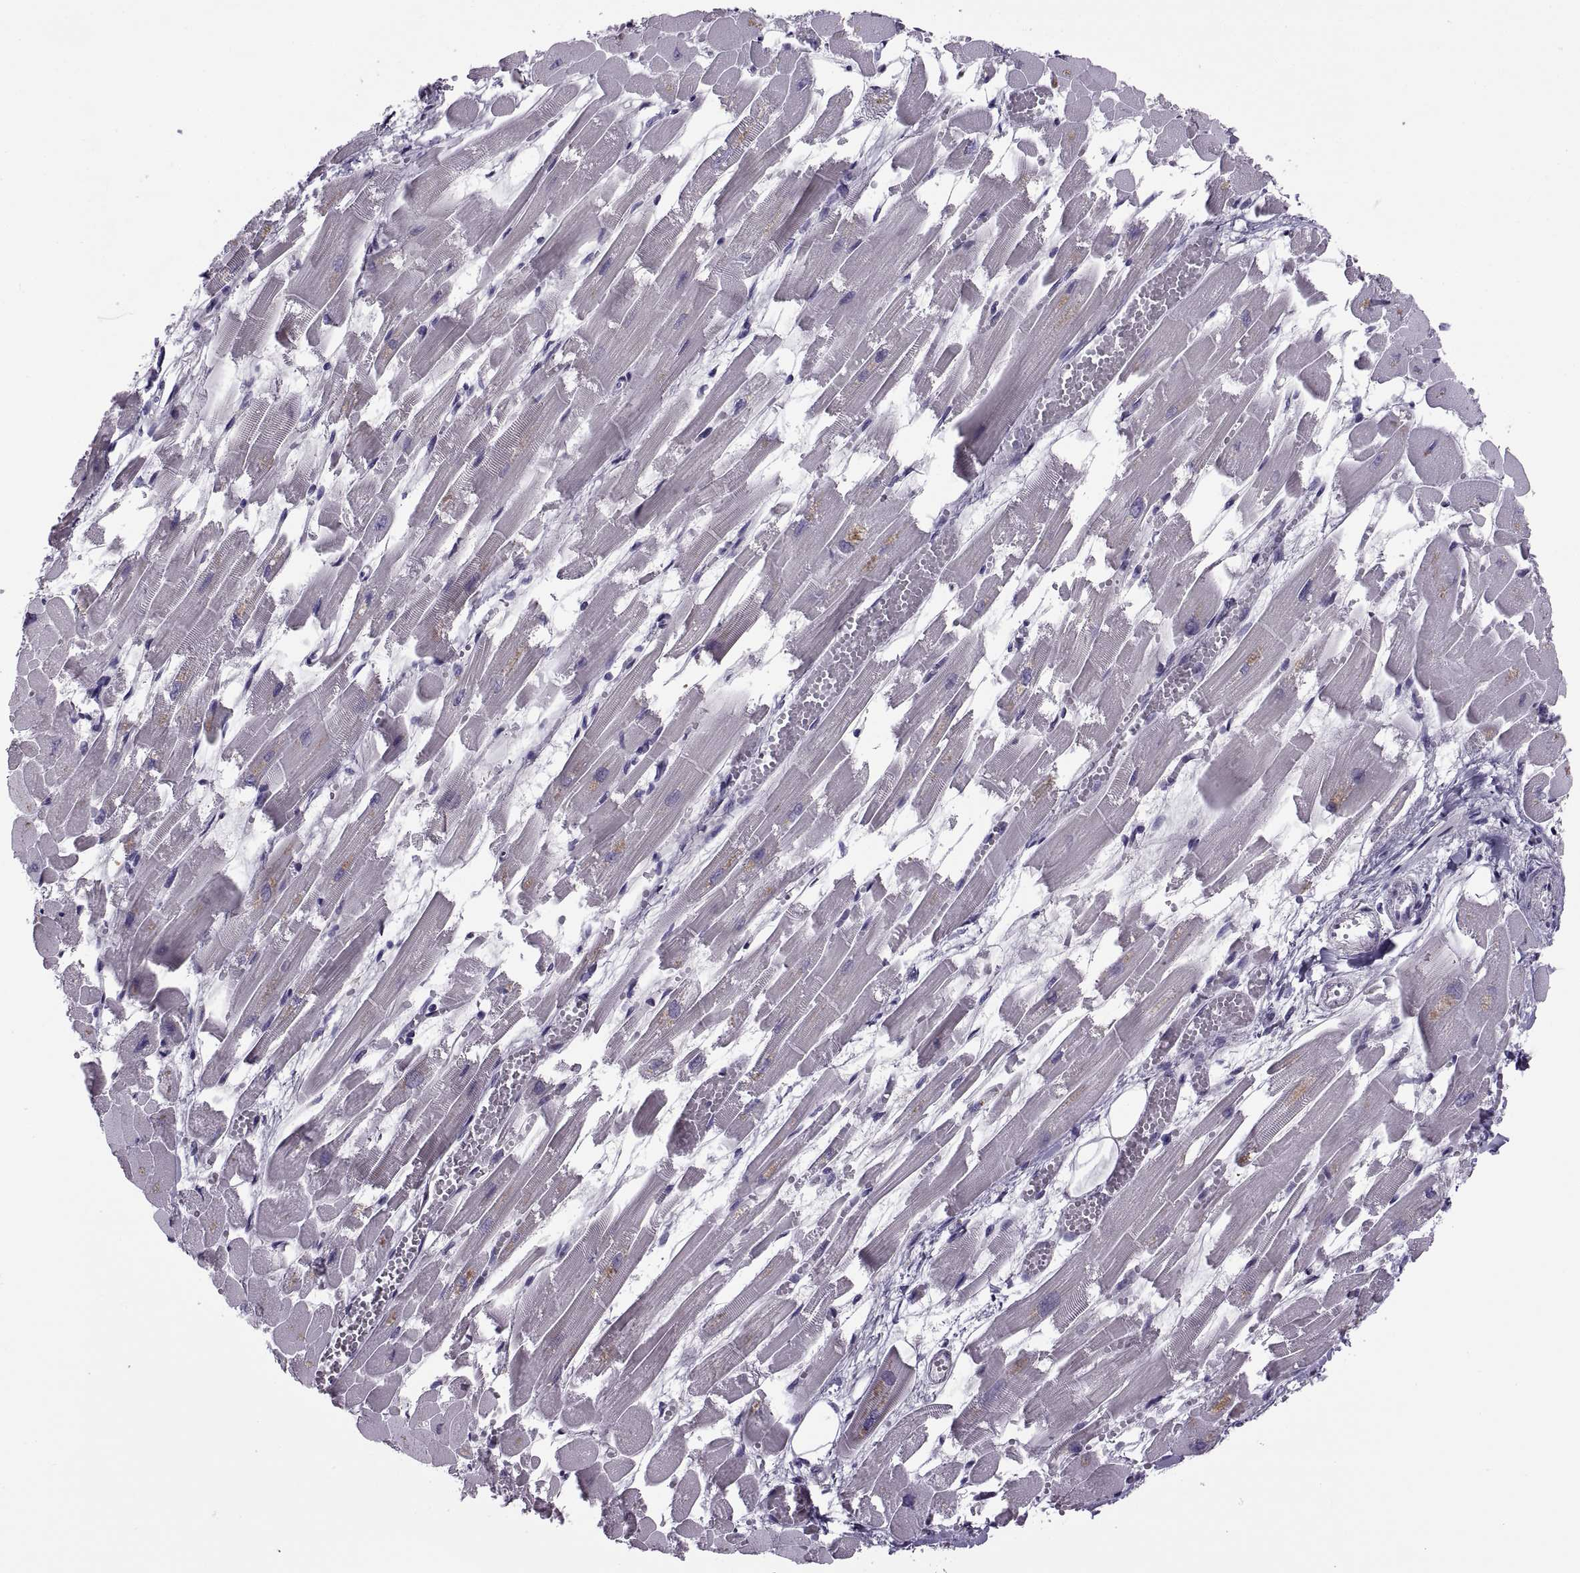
{"staining": {"intensity": "negative", "quantity": "none", "location": "none"}, "tissue": "heart muscle", "cell_type": "Cardiomyocytes", "image_type": "normal", "snomed": [{"axis": "morphology", "description": "Normal tissue, NOS"}, {"axis": "topography", "description": "Heart"}], "caption": "This is a histopathology image of IHC staining of benign heart muscle, which shows no positivity in cardiomyocytes. (DAB IHC visualized using brightfield microscopy, high magnification).", "gene": "MAGEB1", "patient": {"sex": "female", "age": 52}}